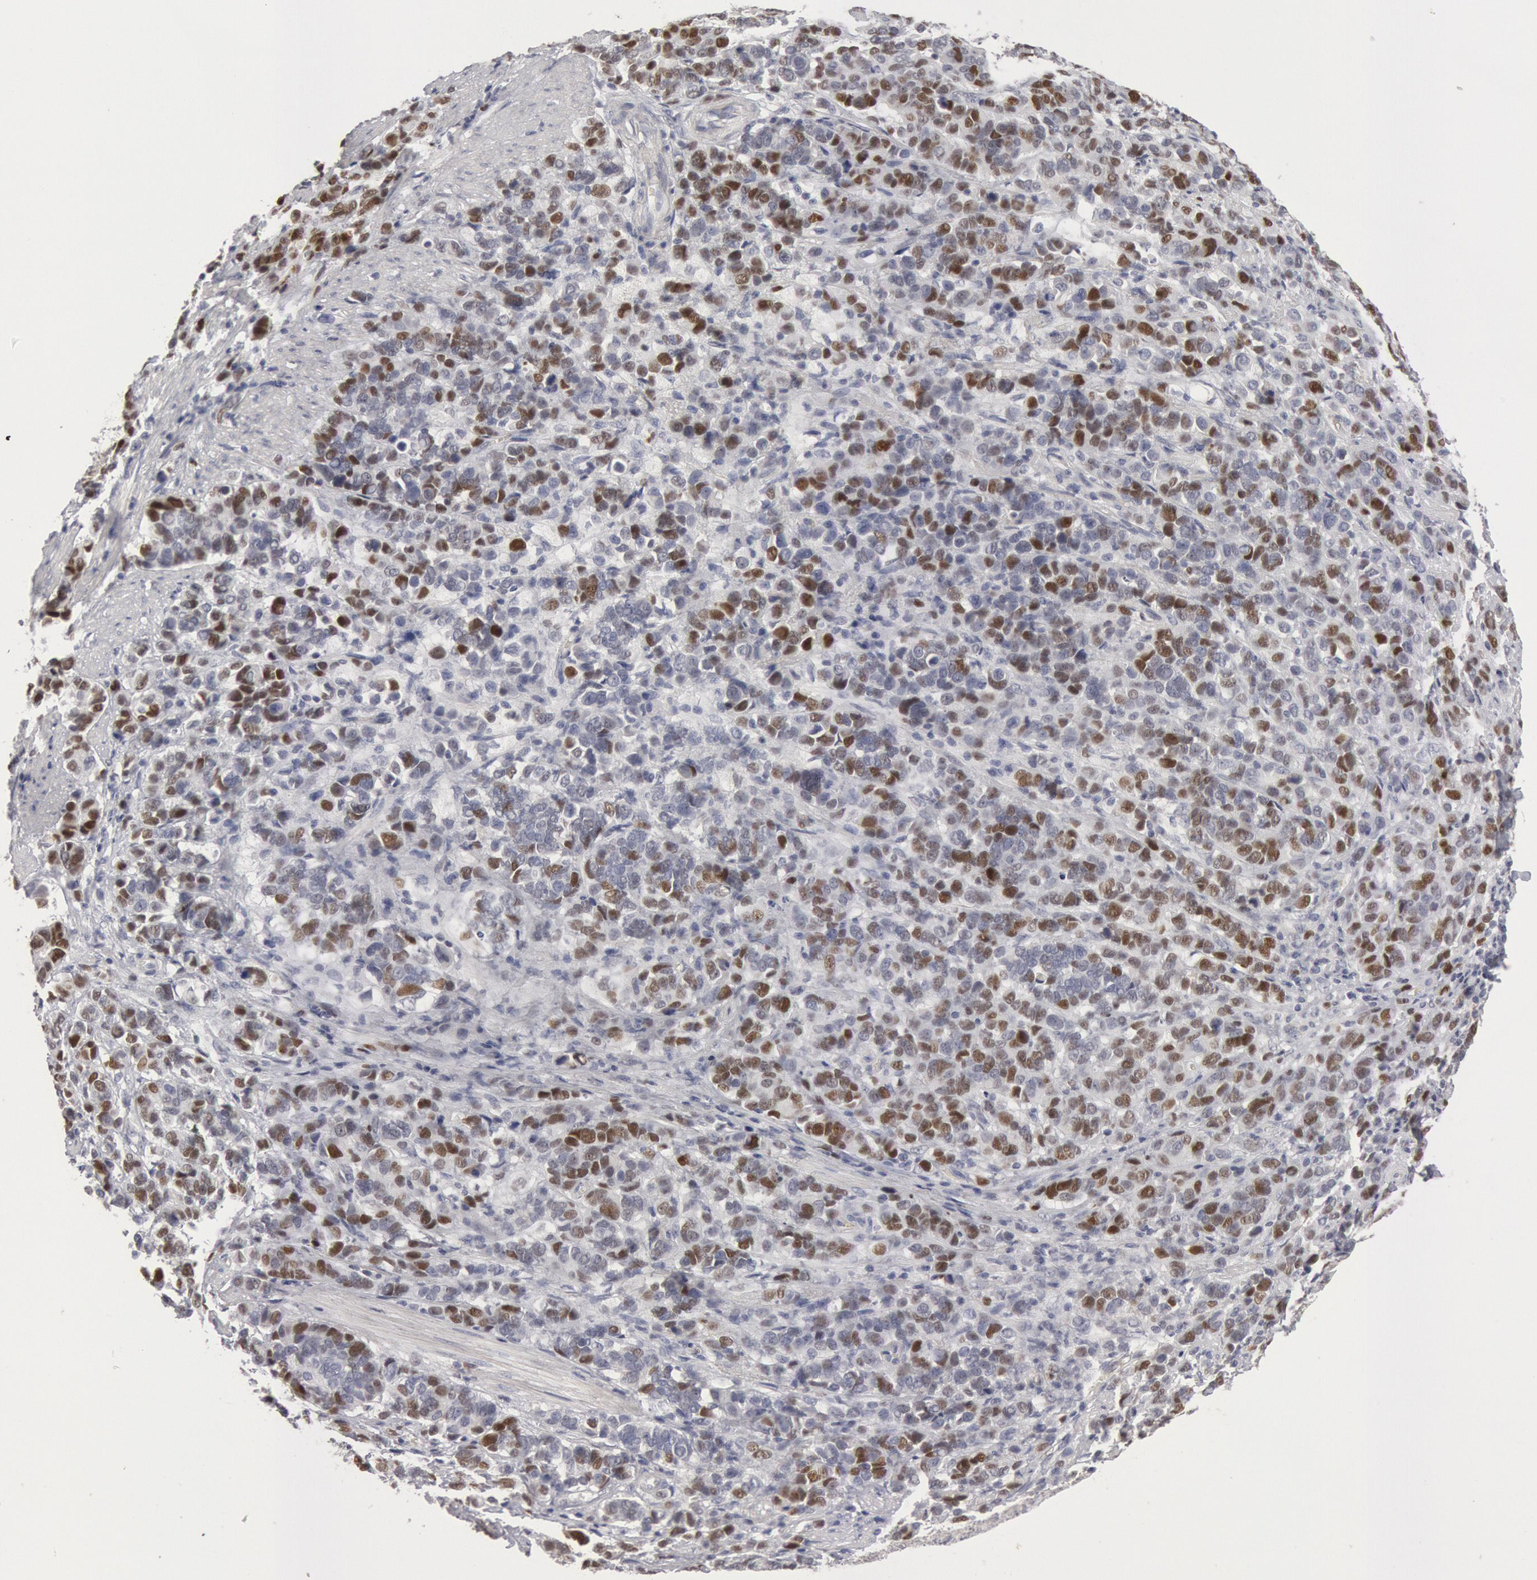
{"staining": {"intensity": "moderate", "quantity": "25%-75%", "location": "nuclear"}, "tissue": "stomach cancer", "cell_type": "Tumor cells", "image_type": "cancer", "snomed": [{"axis": "morphology", "description": "Adenocarcinoma, NOS"}, {"axis": "topography", "description": "Stomach, upper"}], "caption": "Adenocarcinoma (stomach) stained with a protein marker demonstrates moderate staining in tumor cells.", "gene": "WDHD1", "patient": {"sex": "male", "age": 71}}